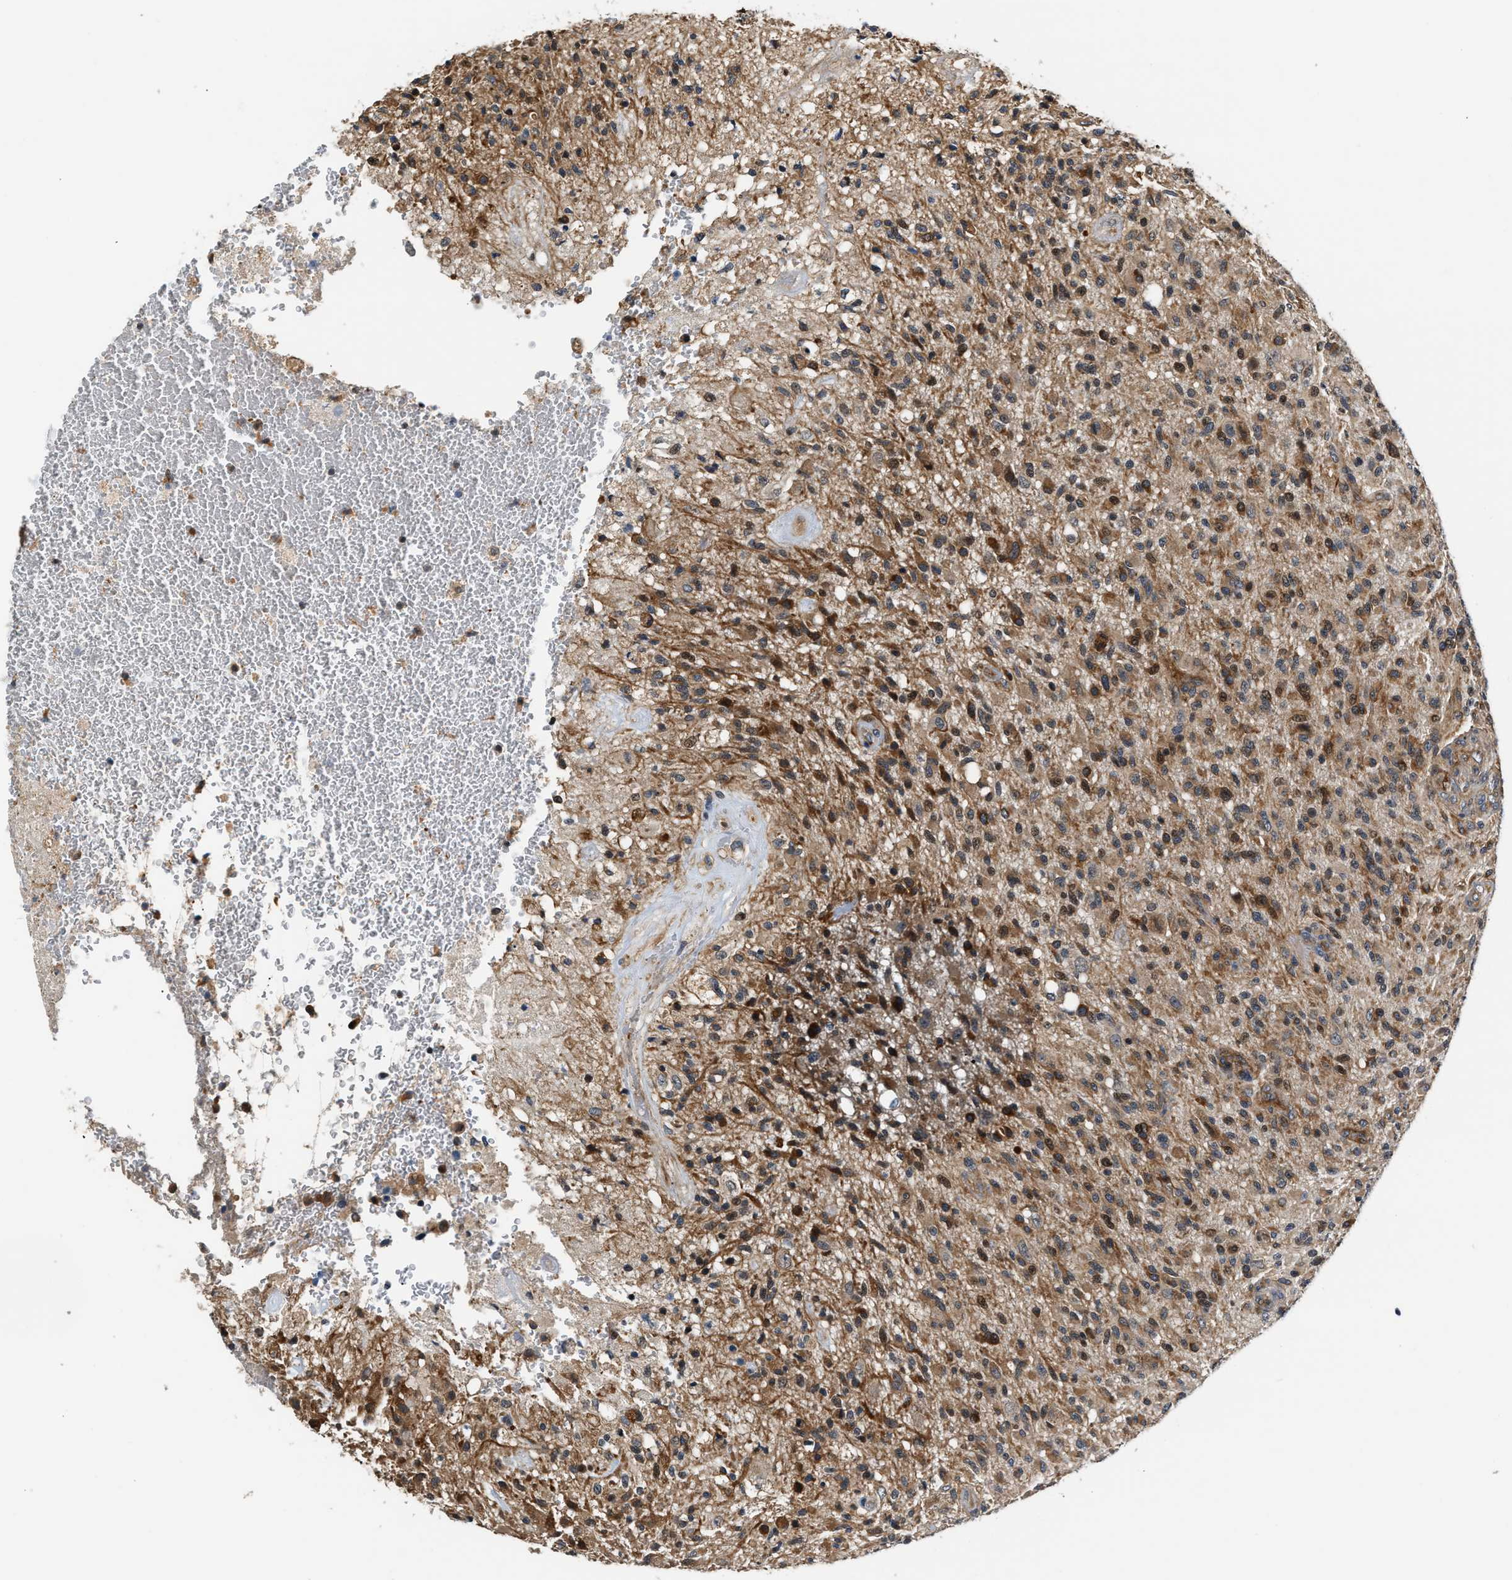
{"staining": {"intensity": "moderate", "quantity": "<25%", "location": "cytoplasmic/membranous,nuclear"}, "tissue": "glioma", "cell_type": "Tumor cells", "image_type": "cancer", "snomed": [{"axis": "morphology", "description": "Glioma, malignant, High grade"}, {"axis": "topography", "description": "Brain"}], "caption": "IHC of human glioma demonstrates low levels of moderate cytoplasmic/membranous and nuclear staining in approximately <25% of tumor cells.", "gene": "TUT7", "patient": {"sex": "male", "age": 71}}